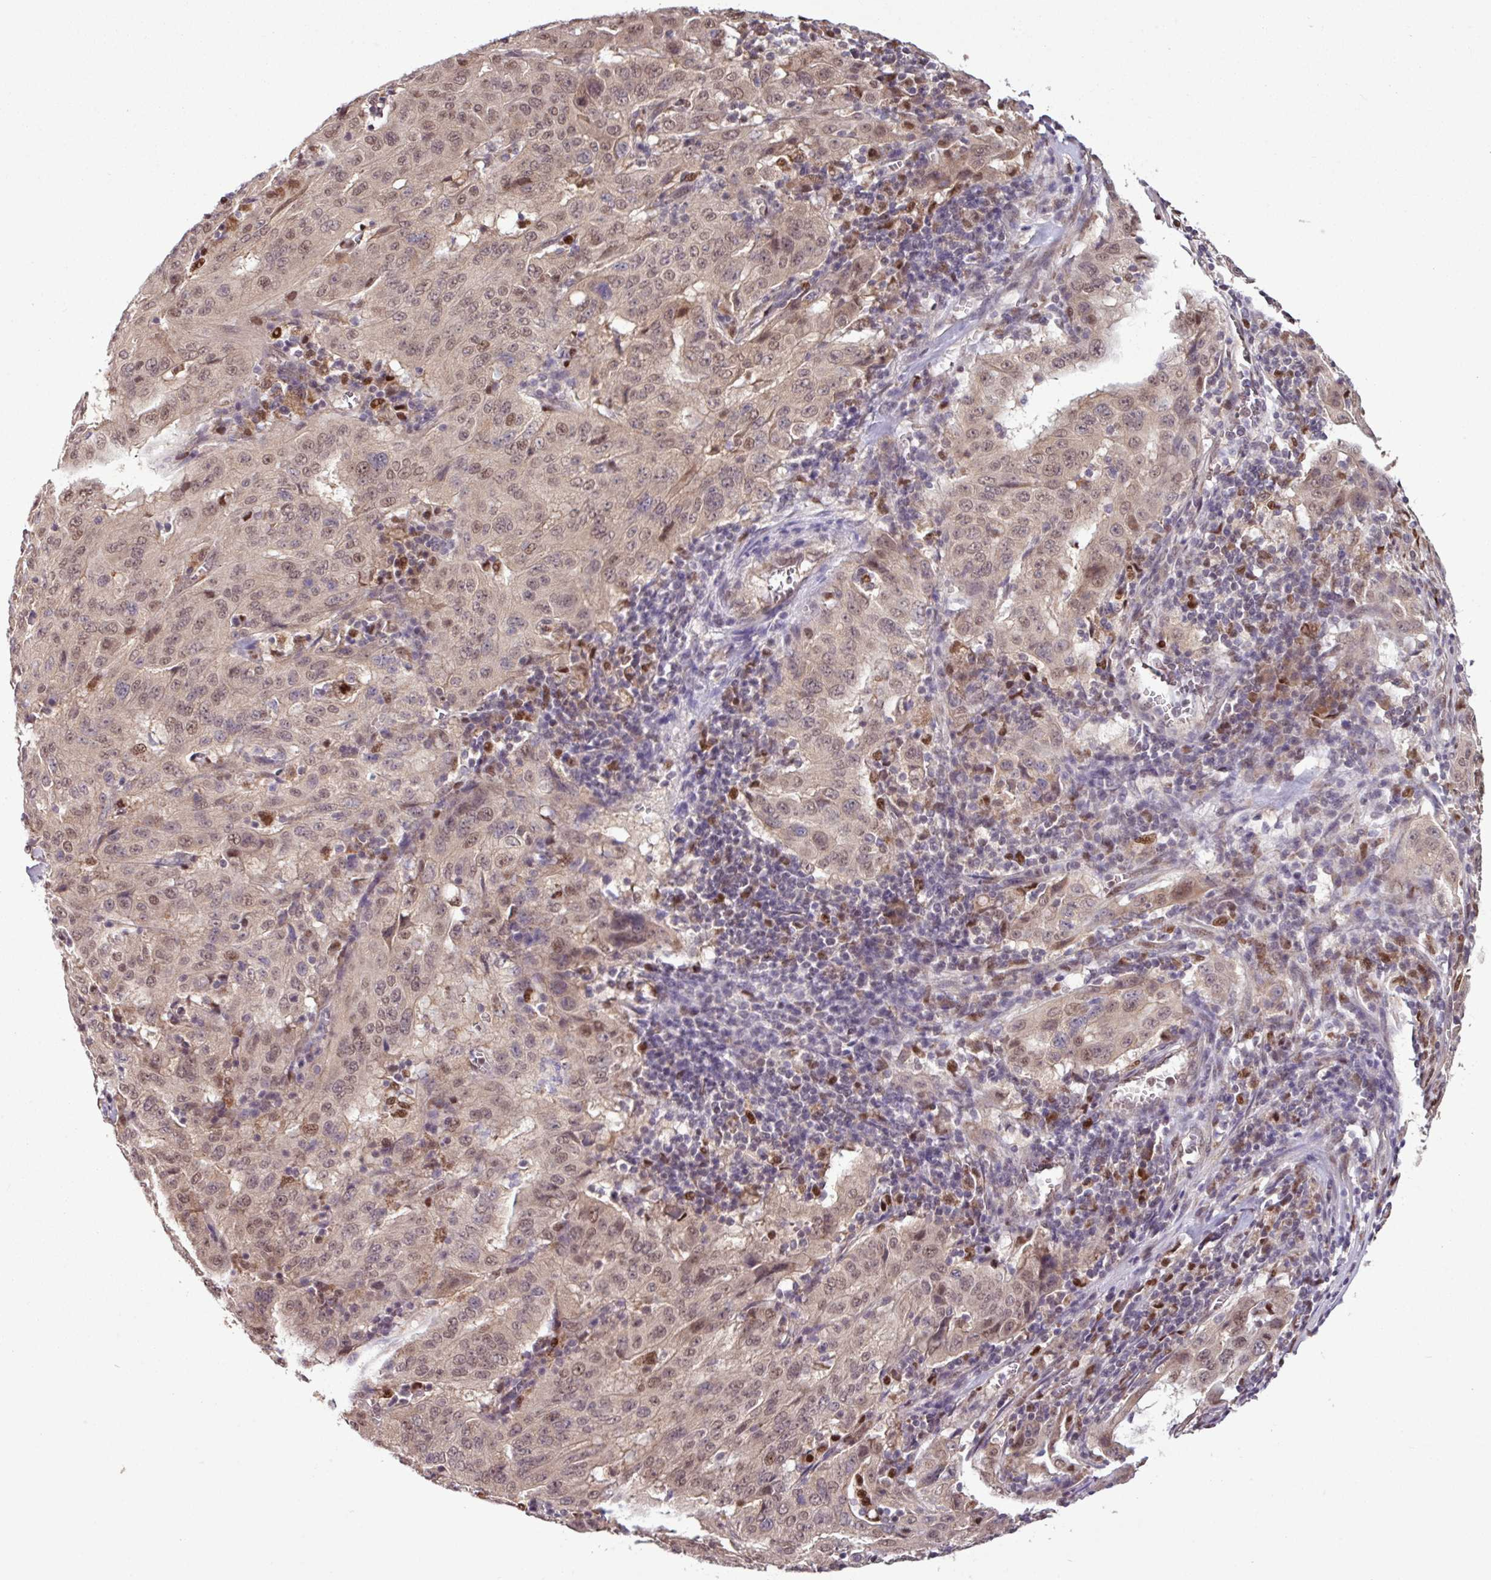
{"staining": {"intensity": "moderate", "quantity": ">75%", "location": "nuclear"}, "tissue": "pancreatic cancer", "cell_type": "Tumor cells", "image_type": "cancer", "snomed": [{"axis": "morphology", "description": "Adenocarcinoma, NOS"}, {"axis": "topography", "description": "Pancreas"}], "caption": "Approximately >75% of tumor cells in human pancreatic cancer (adenocarcinoma) show moderate nuclear protein staining as visualized by brown immunohistochemical staining.", "gene": "SKIC2", "patient": {"sex": "male", "age": 63}}